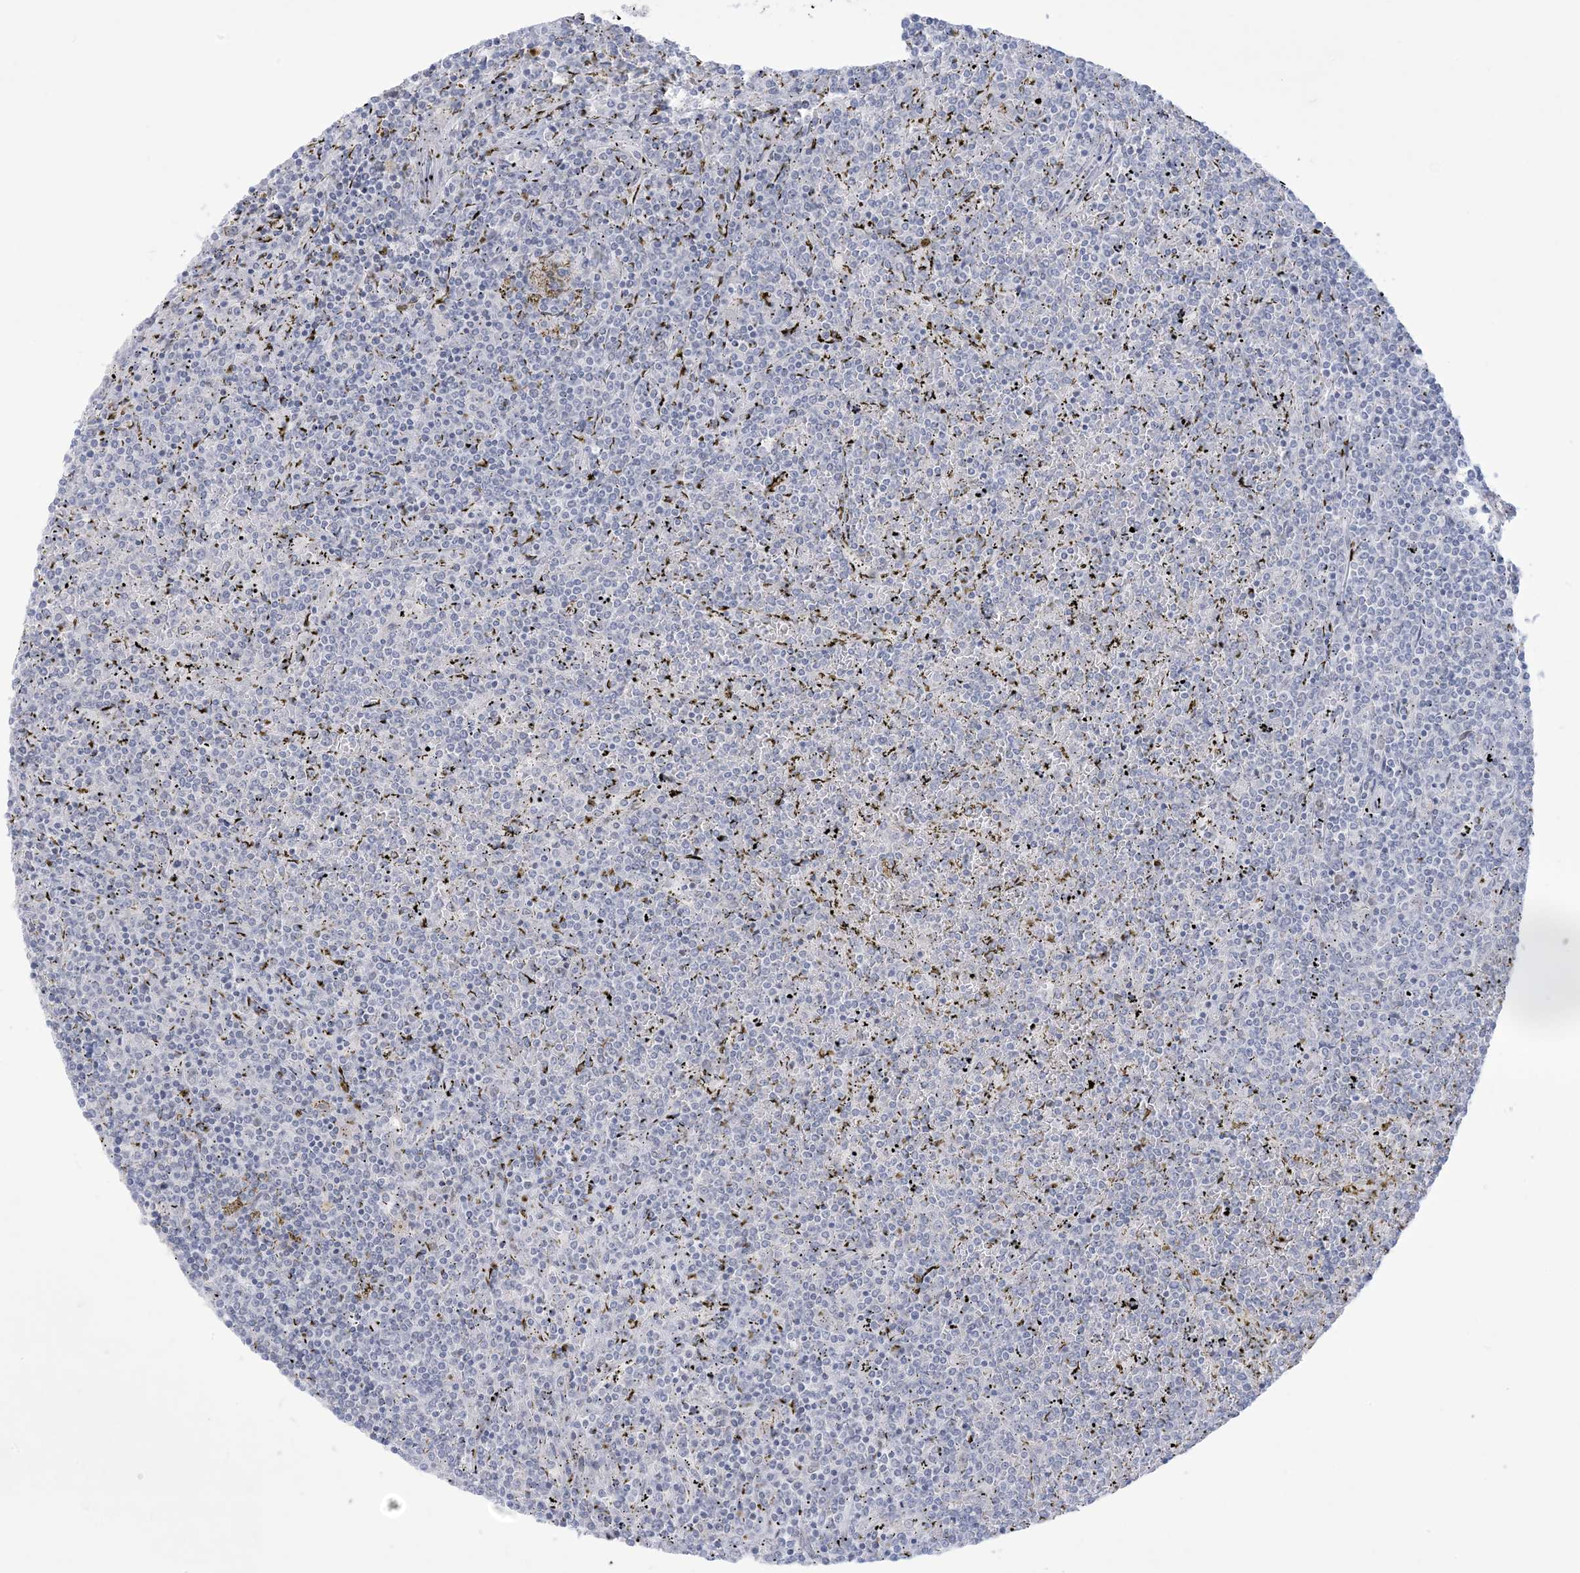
{"staining": {"intensity": "negative", "quantity": "none", "location": "none"}, "tissue": "lymphoma", "cell_type": "Tumor cells", "image_type": "cancer", "snomed": [{"axis": "morphology", "description": "Malignant lymphoma, non-Hodgkin's type, Low grade"}, {"axis": "topography", "description": "Spleen"}], "caption": "Immunohistochemical staining of human malignant lymphoma, non-Hodgkin's type (low-grade) reveals no significant staining in tumor cells.", "gene": "HOMEZ", "patient": {"sex": "female", "age": 19}}